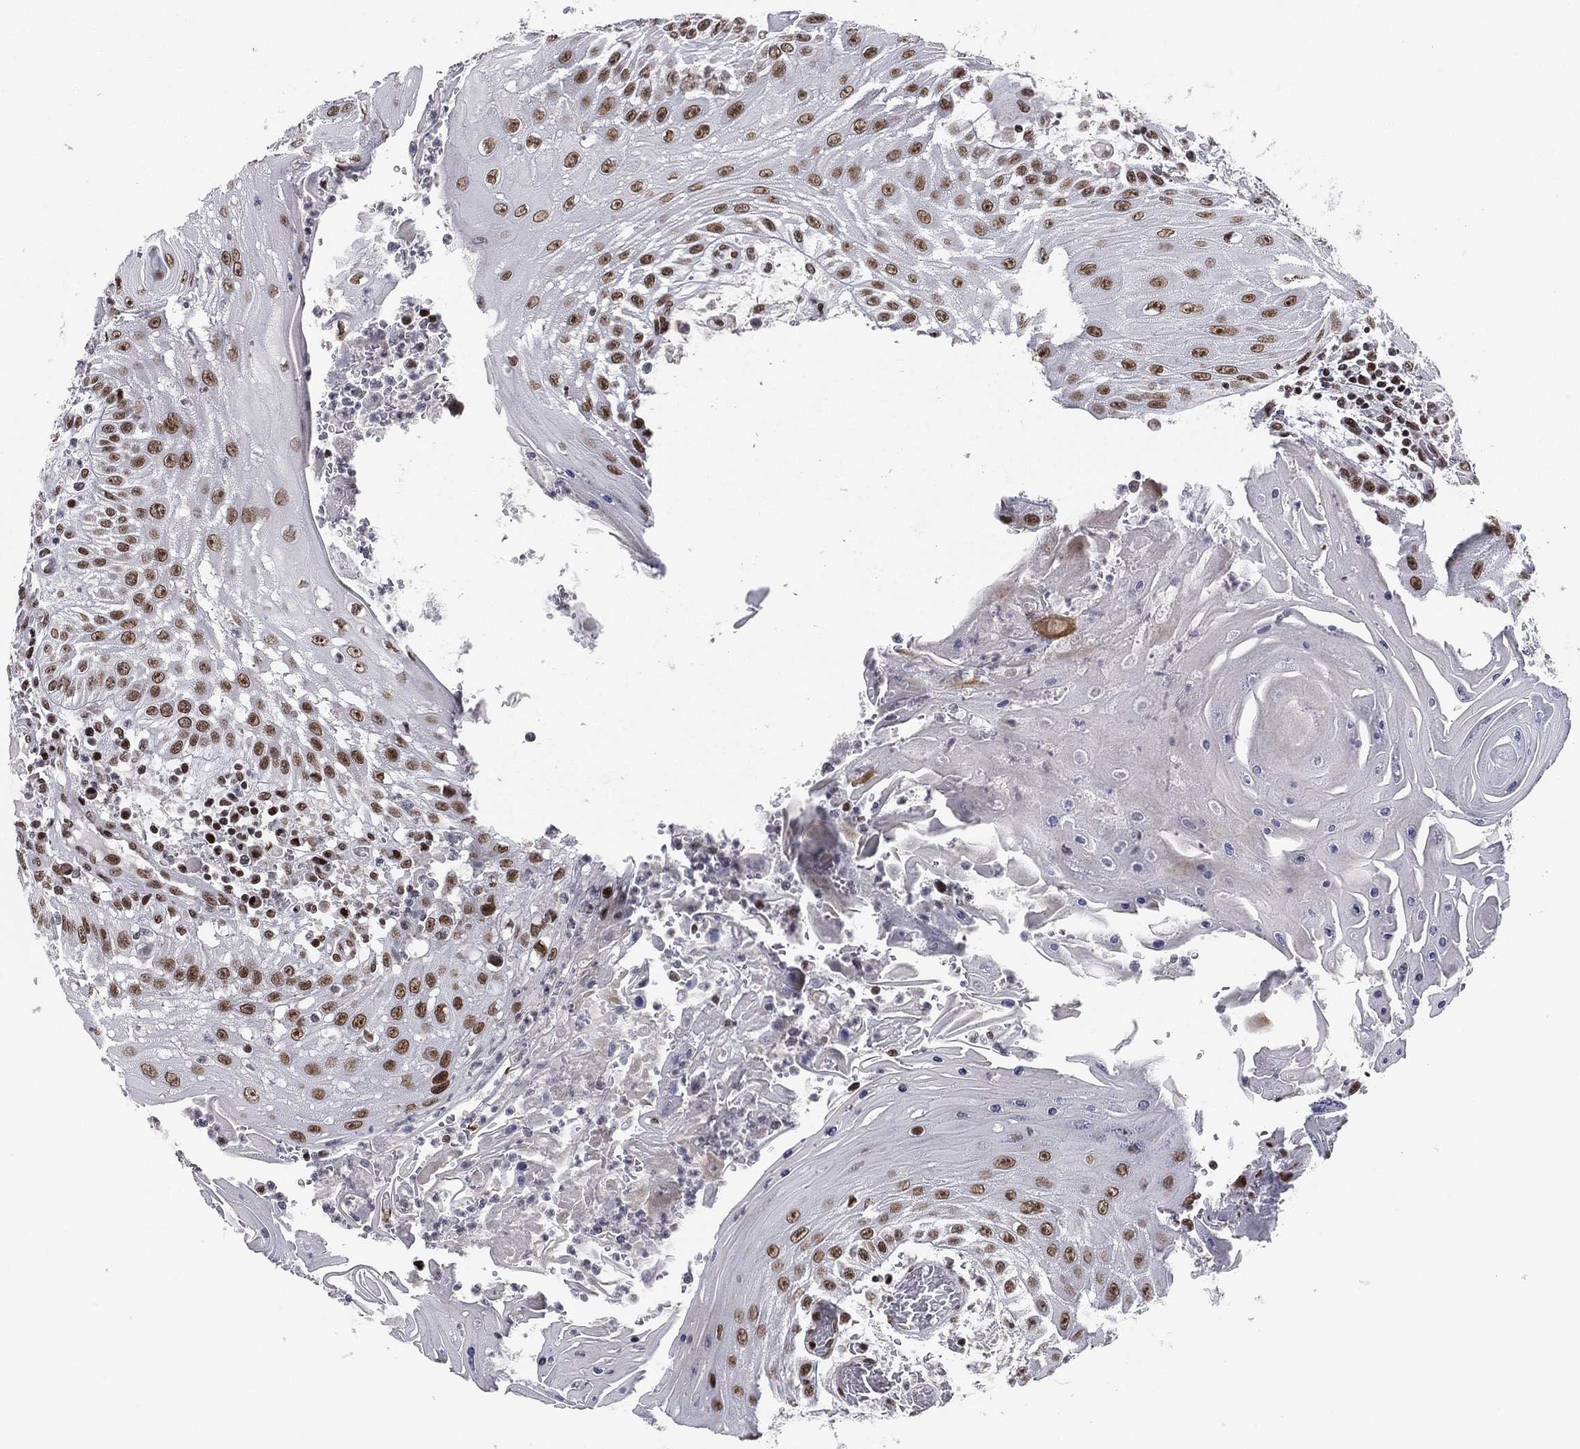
{"staining": {"intensity": "moderate", "quantity": "25%-75%", "location": "nuclear"}, "tissue": "head and neck cancer", "cell_type": "Tumor cells", "image_type": "cancer", "snomed": [{"axis": "morphology", "description": "Squamous cell carcinoma, NOS"}, {"axis": "topography", "description": "Oral tissue"}, {"axis": "topography", "description": "Head-Neck"}], "caption": "IHC (DAB) staining of human head and neck cancer (squamous cell carcinoma) shows moderate nuclear protein expression in about 25%-75% of tumor cells.", "gene": "RTF1", "patient": {"sex": "male", "age": 58}}